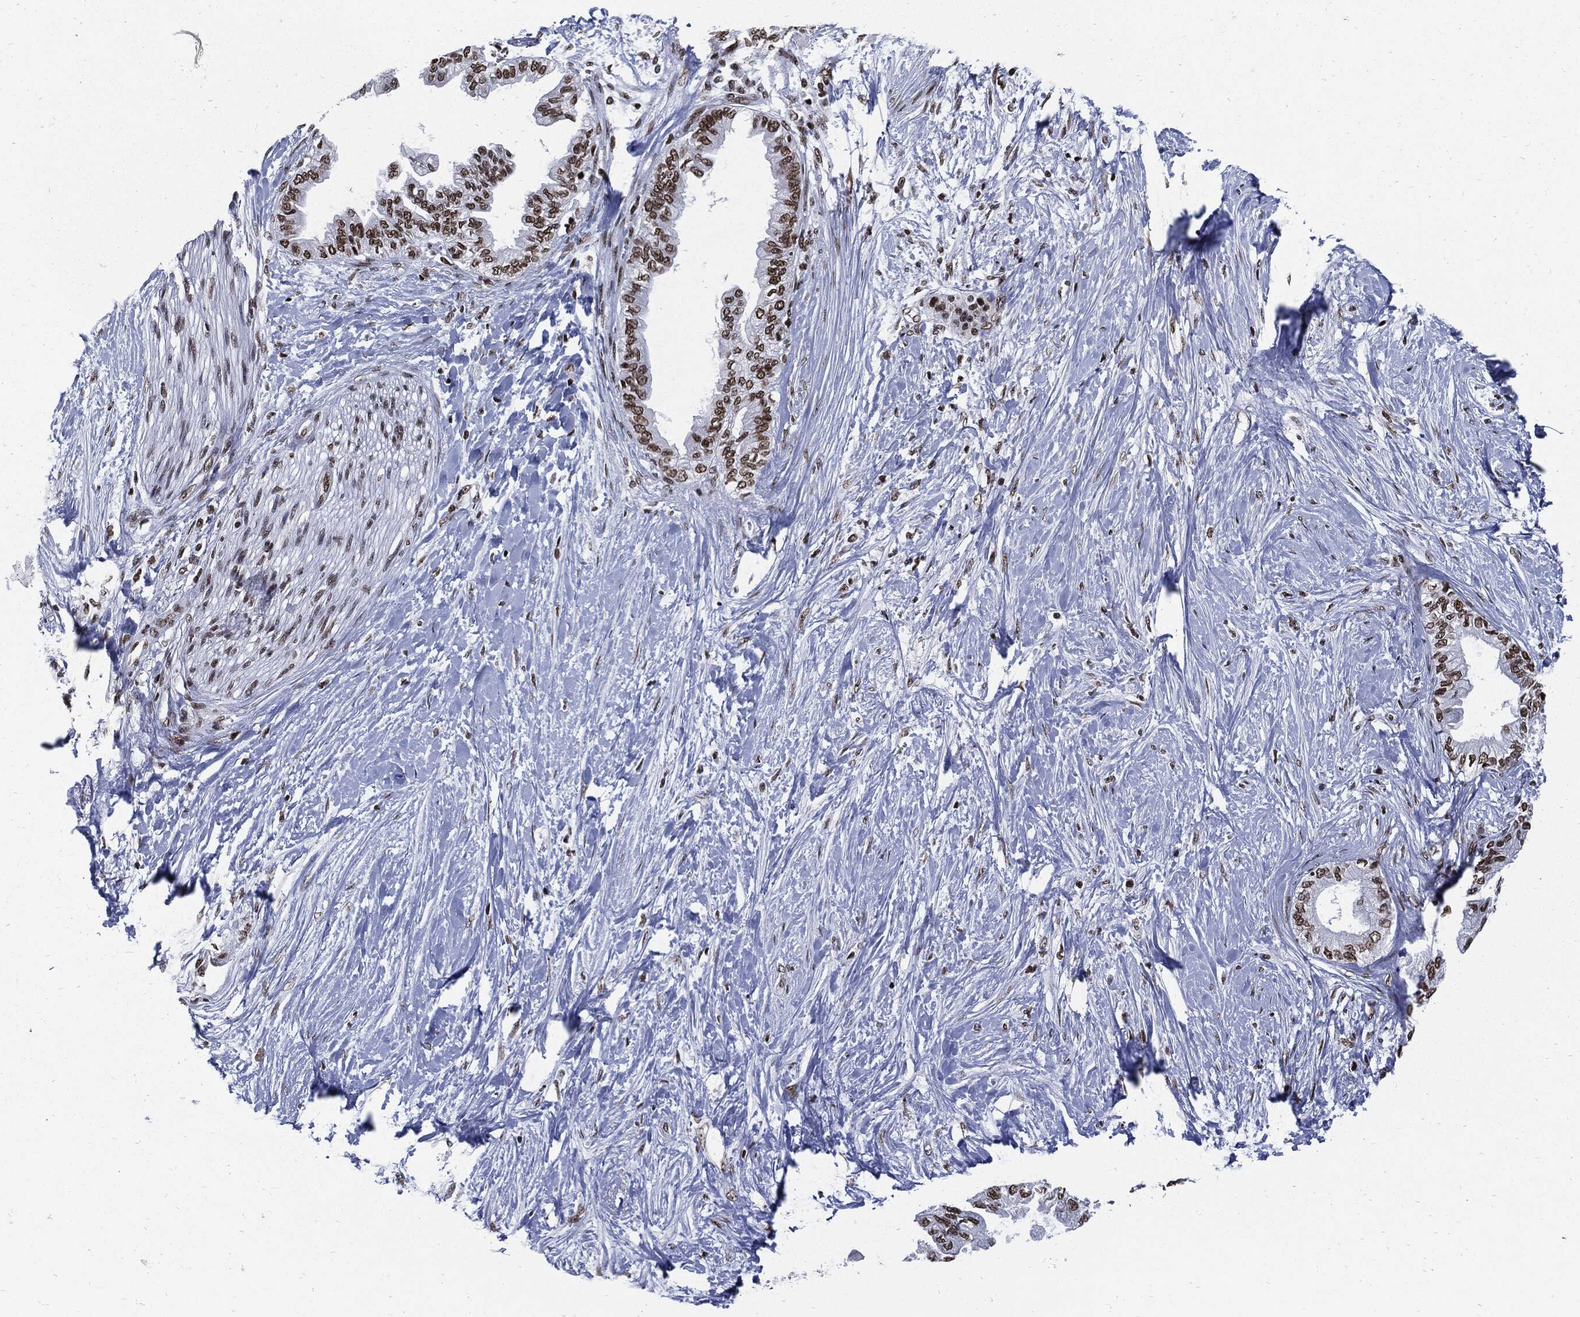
{"staining": {"intensity": "moderate", "quantity": ">75%", "location": "nuclear"}, "tissue": "pancreatic cancer", "cell_type": "Tumor cells", "image_type": "cancer", "snomed": [{"axis": "morphology", "description": "Normal tissue, NOS"}, {"axis": "morphology", "description": "Adenocarcinoma, NOS"}, {"axis": "topography", "description": "Pancreas"}, {"axis": "topography", "description": "Duodenum"}], "caption": "Human pancreatic cancer (adenocarcinoma) stained with a protein marker displays moderate staining in tumor cells.", "gene": "TERF2", "patient": {"sex": "female", "age": 60}}